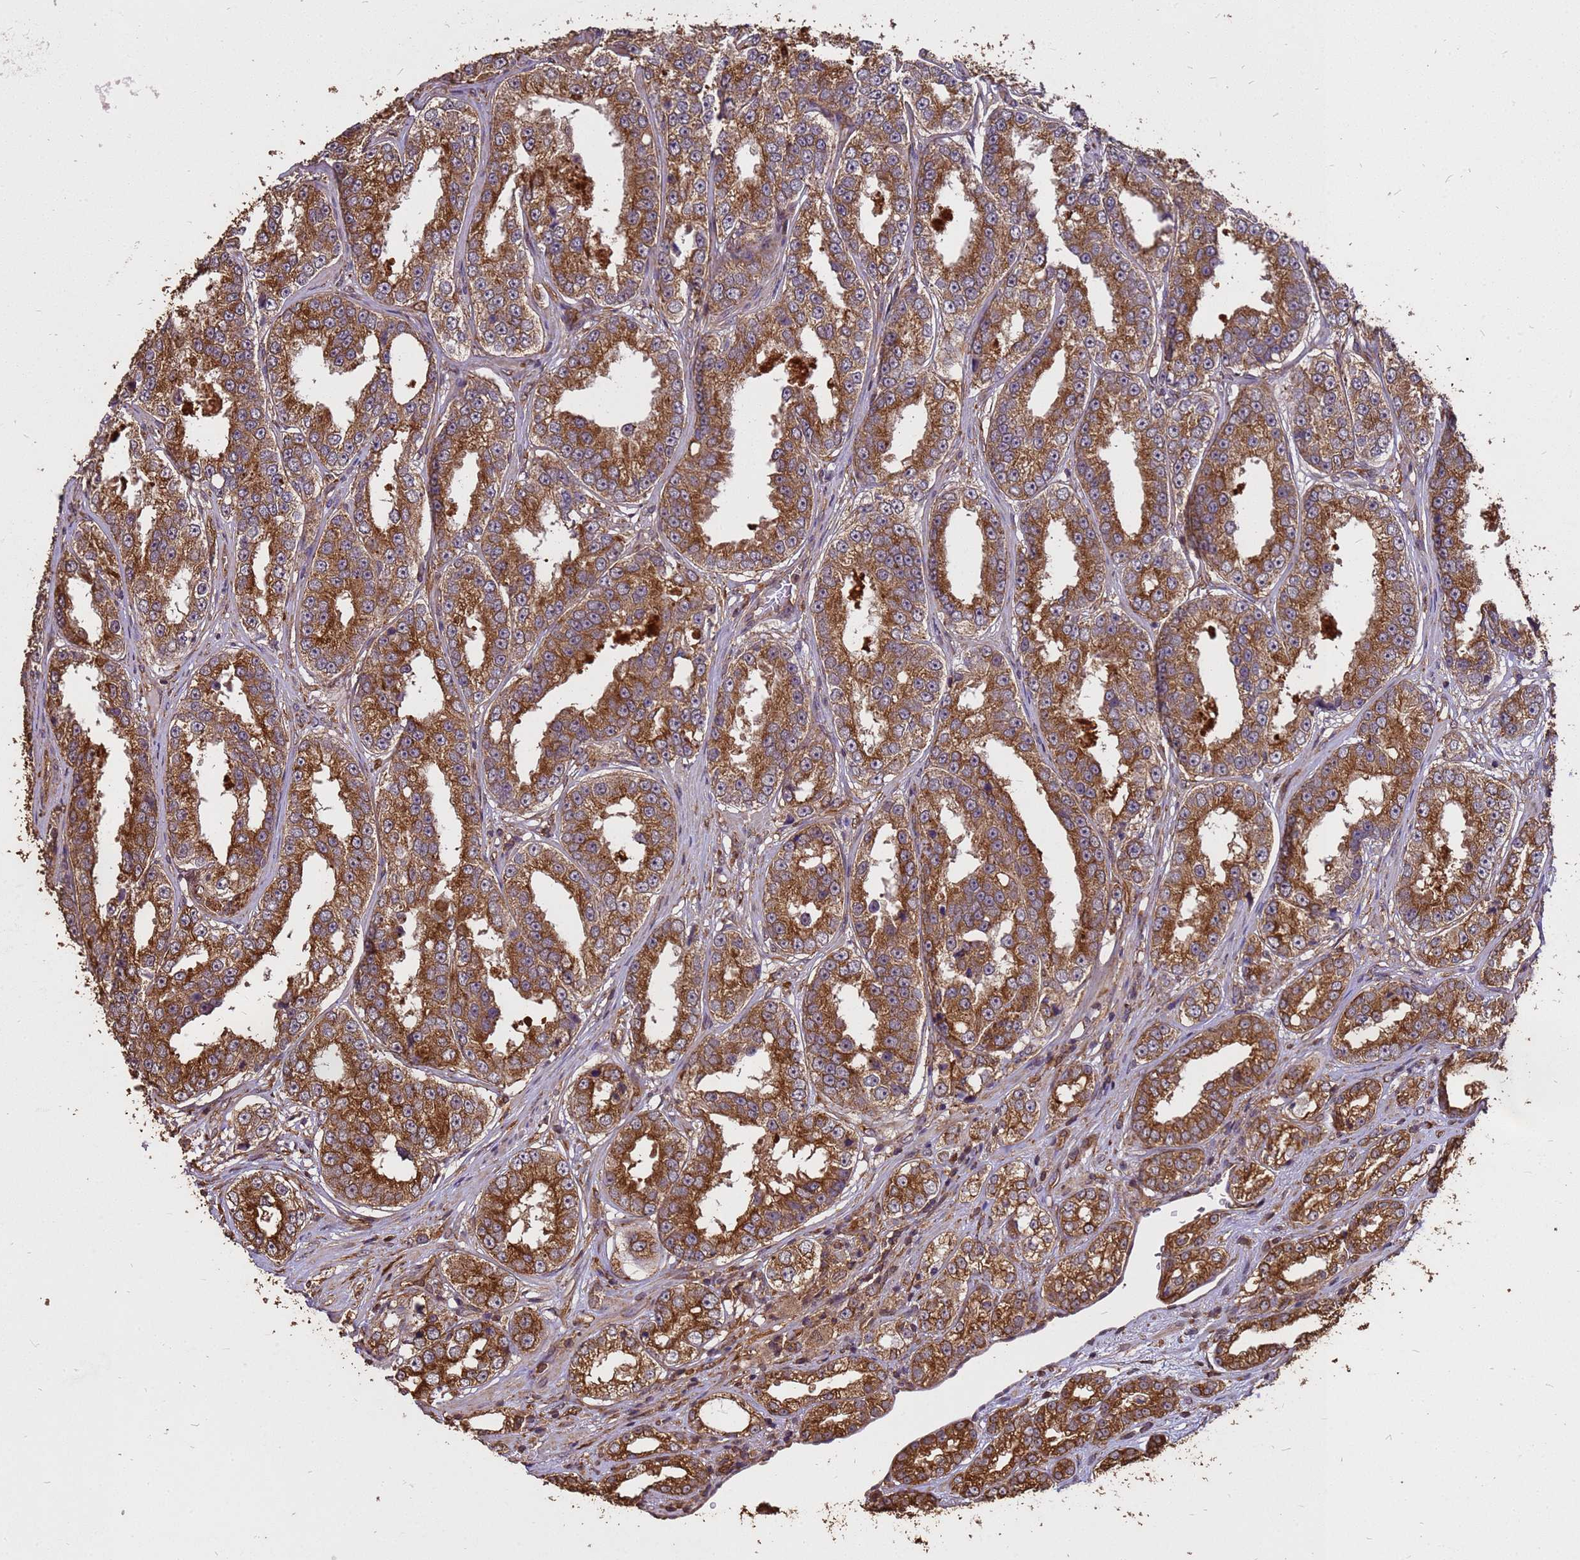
{"staining": {"intensity": "moderate", "quantity": ">75%", "location": "cytoplasmic/membranous"}, "tissue": "prostate cancer", "cell_type": "Tumor cells", "image_type": "cancer", "snomed": [{"axis": "morphology", "description": "Normal tissue, NOS"}, {"axis": "morphology", "description": "Adenocarcinoma, High grade"}, {"axis": "topography", "description": "Prostate"}], "caption": "A high-resolution photomicrograph shows immunohistochemistry staining of prostate cancer (adenocarcinoma (high-grade)), which displays moderate cytoplasmic/membranous staining in approximately >75% of tumor cells. The staining is performed using DAB (3,3'-diaminobenzidine) brown chromogen to label protein expression. The nuclei are counter-stained blue using hematoxylin.", "gene": "ZNF618", "patient": {"sex": "male", "age": 83}}